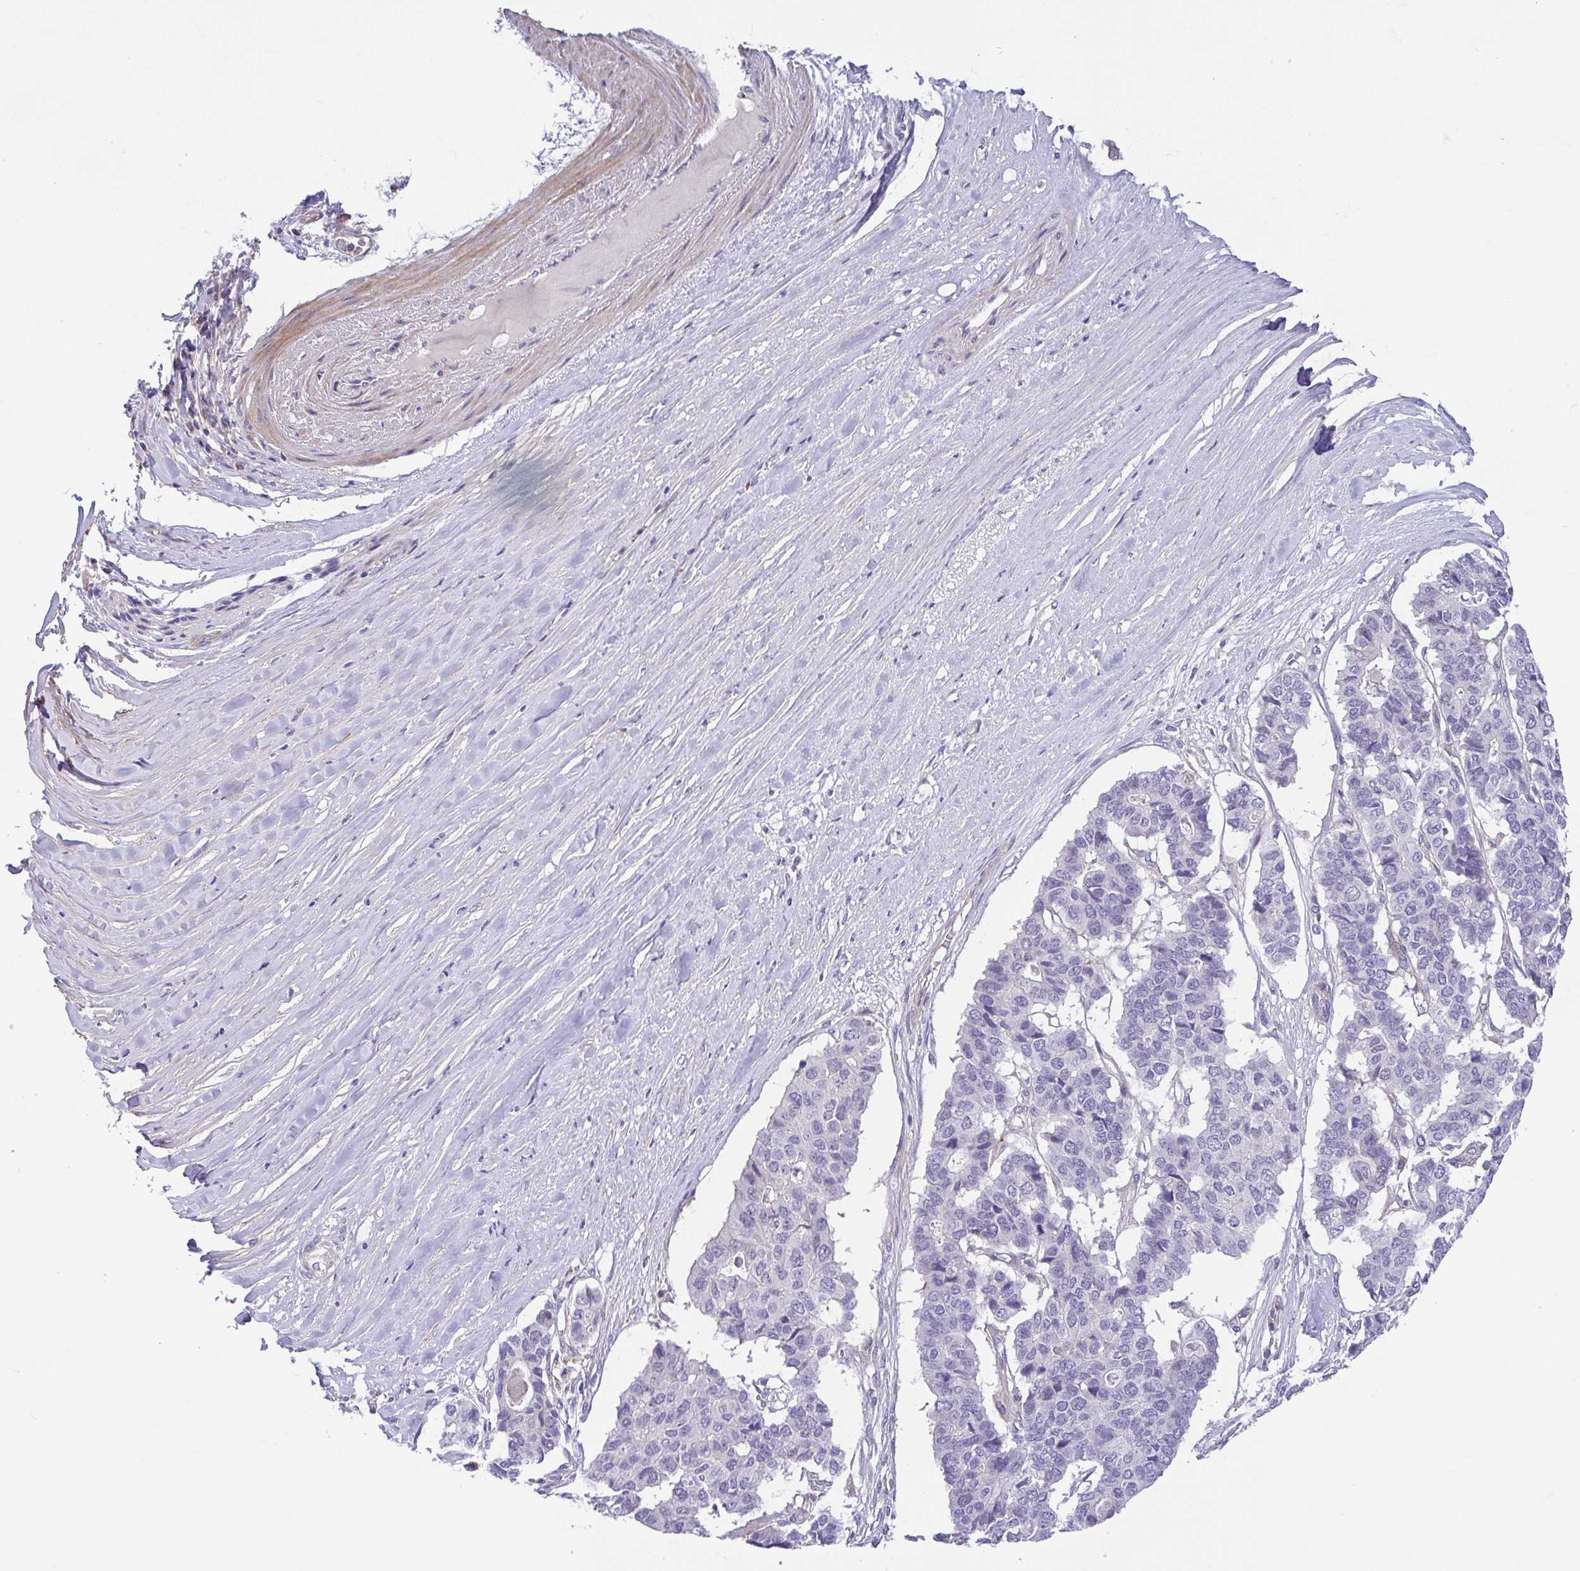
{"staining": {"intensity": "negative", "quantity": "none", "location": "none"}, "tissue": "pancreatic cancer", "cell_type": "Tumor cells", "image_type": "cancer", "snomed": [{"axis": "morphology", "description": "Adenocarcinoma, NOS"}, {"axis": "topography", "description": "Pancreas"}], "caption": "Adenocarcinoma (pancreatic) stained for a protein using immunohistochemistry (IHC) demonstrates no expression tumor cells.", "gene": "PRR14L", "patient": {"sex": "male", "age": 50}}